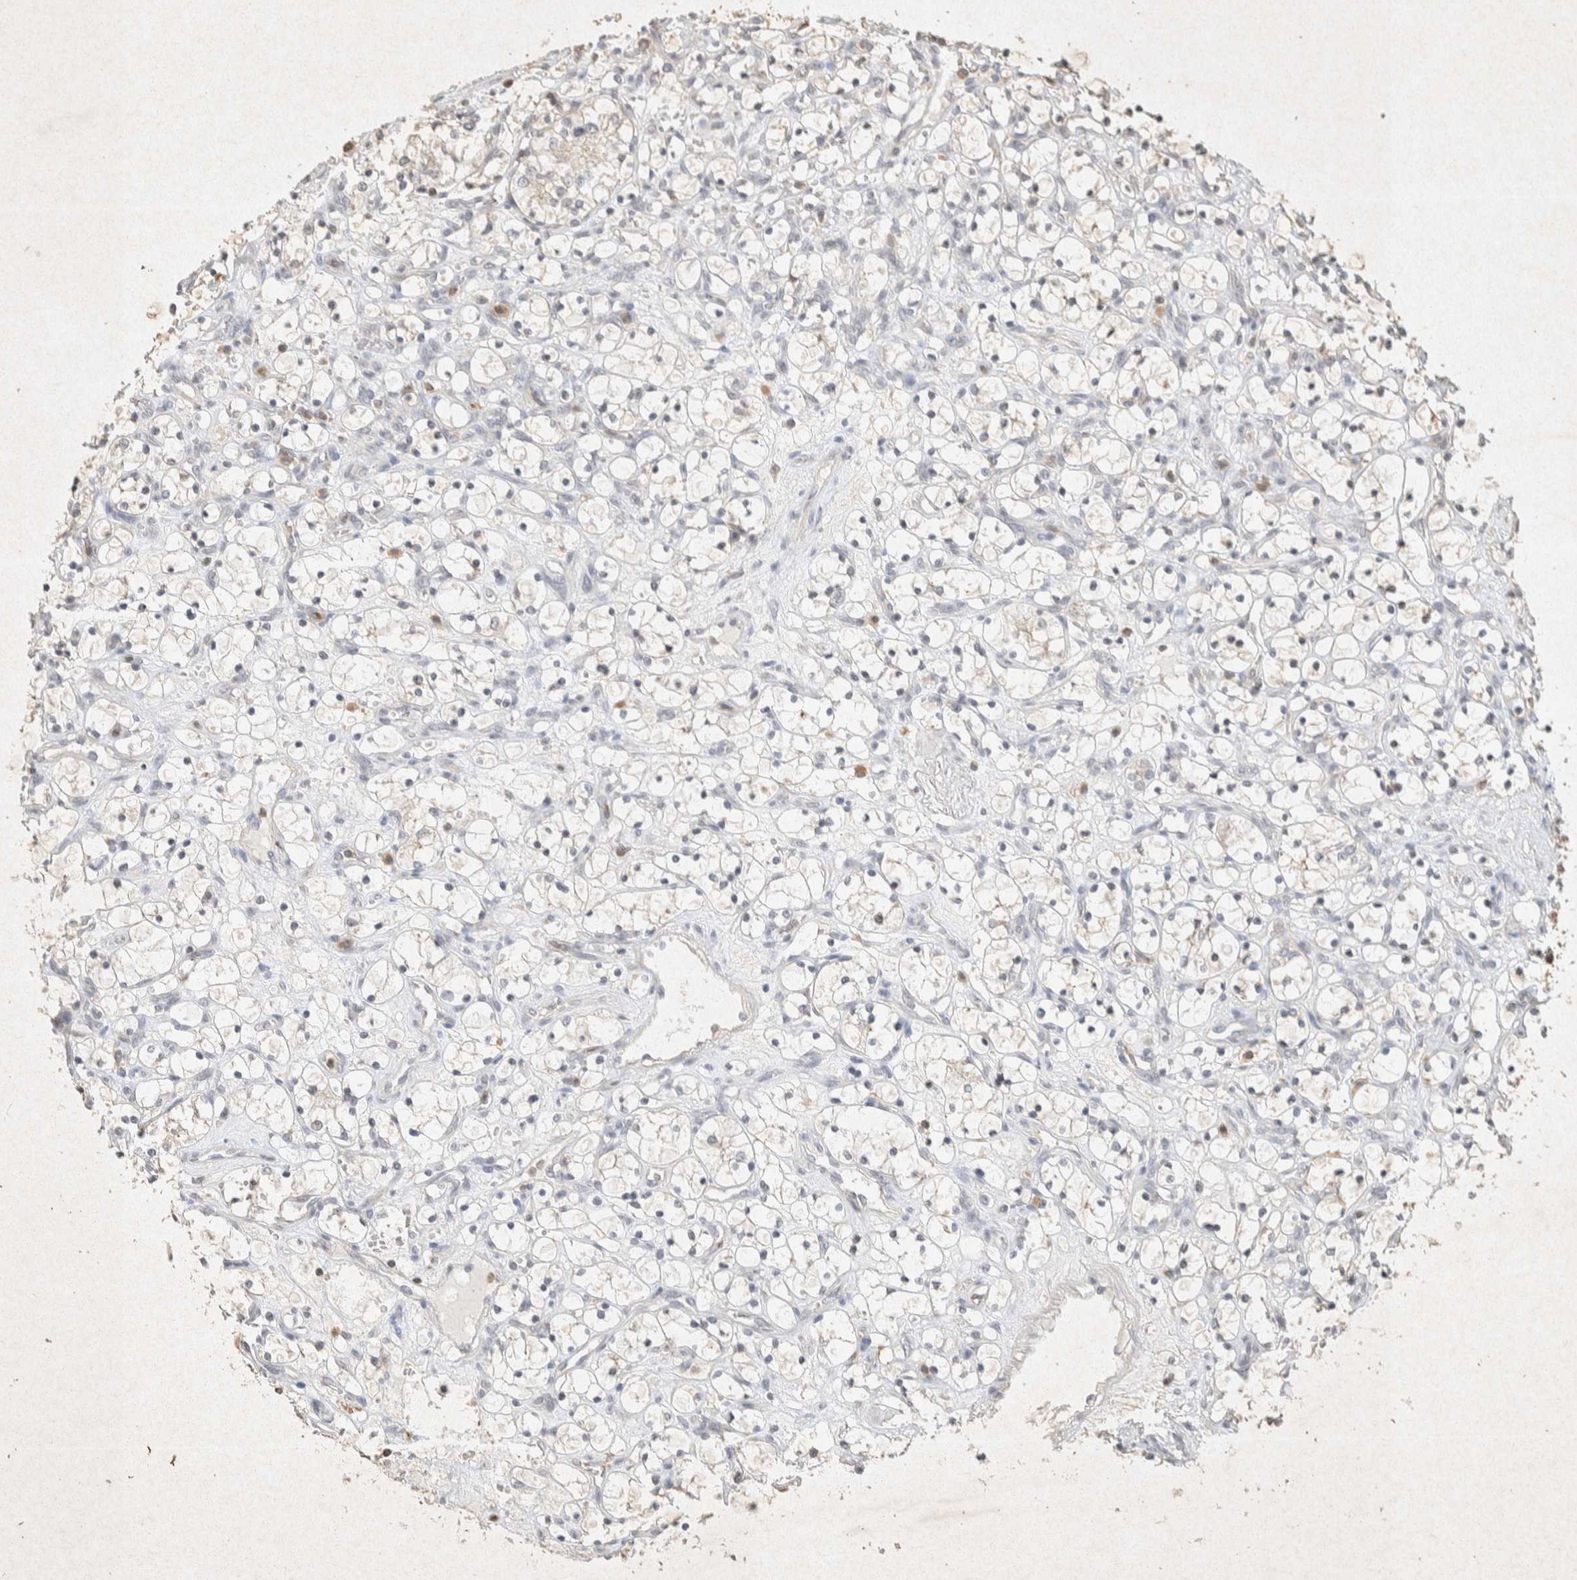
{"staining": {"intensity": "negative", "quantity": "none", "location": "none"}, "tissue": "renal cancer", "cell_type": "Tumor cells", "image_type": "cancer", "snomed": [{"axis": "morphology", "description": "Adenocarcinoma, NOS"}, {"axis": "topography", "description": "Kidney"}], "caption": "IHC photomicrograph of human renal cancer stained for a protein (brown), which reveals no expression in tumor cells.", "gene": "RAC2", "patient": {"sex": "female", "age": 69}}